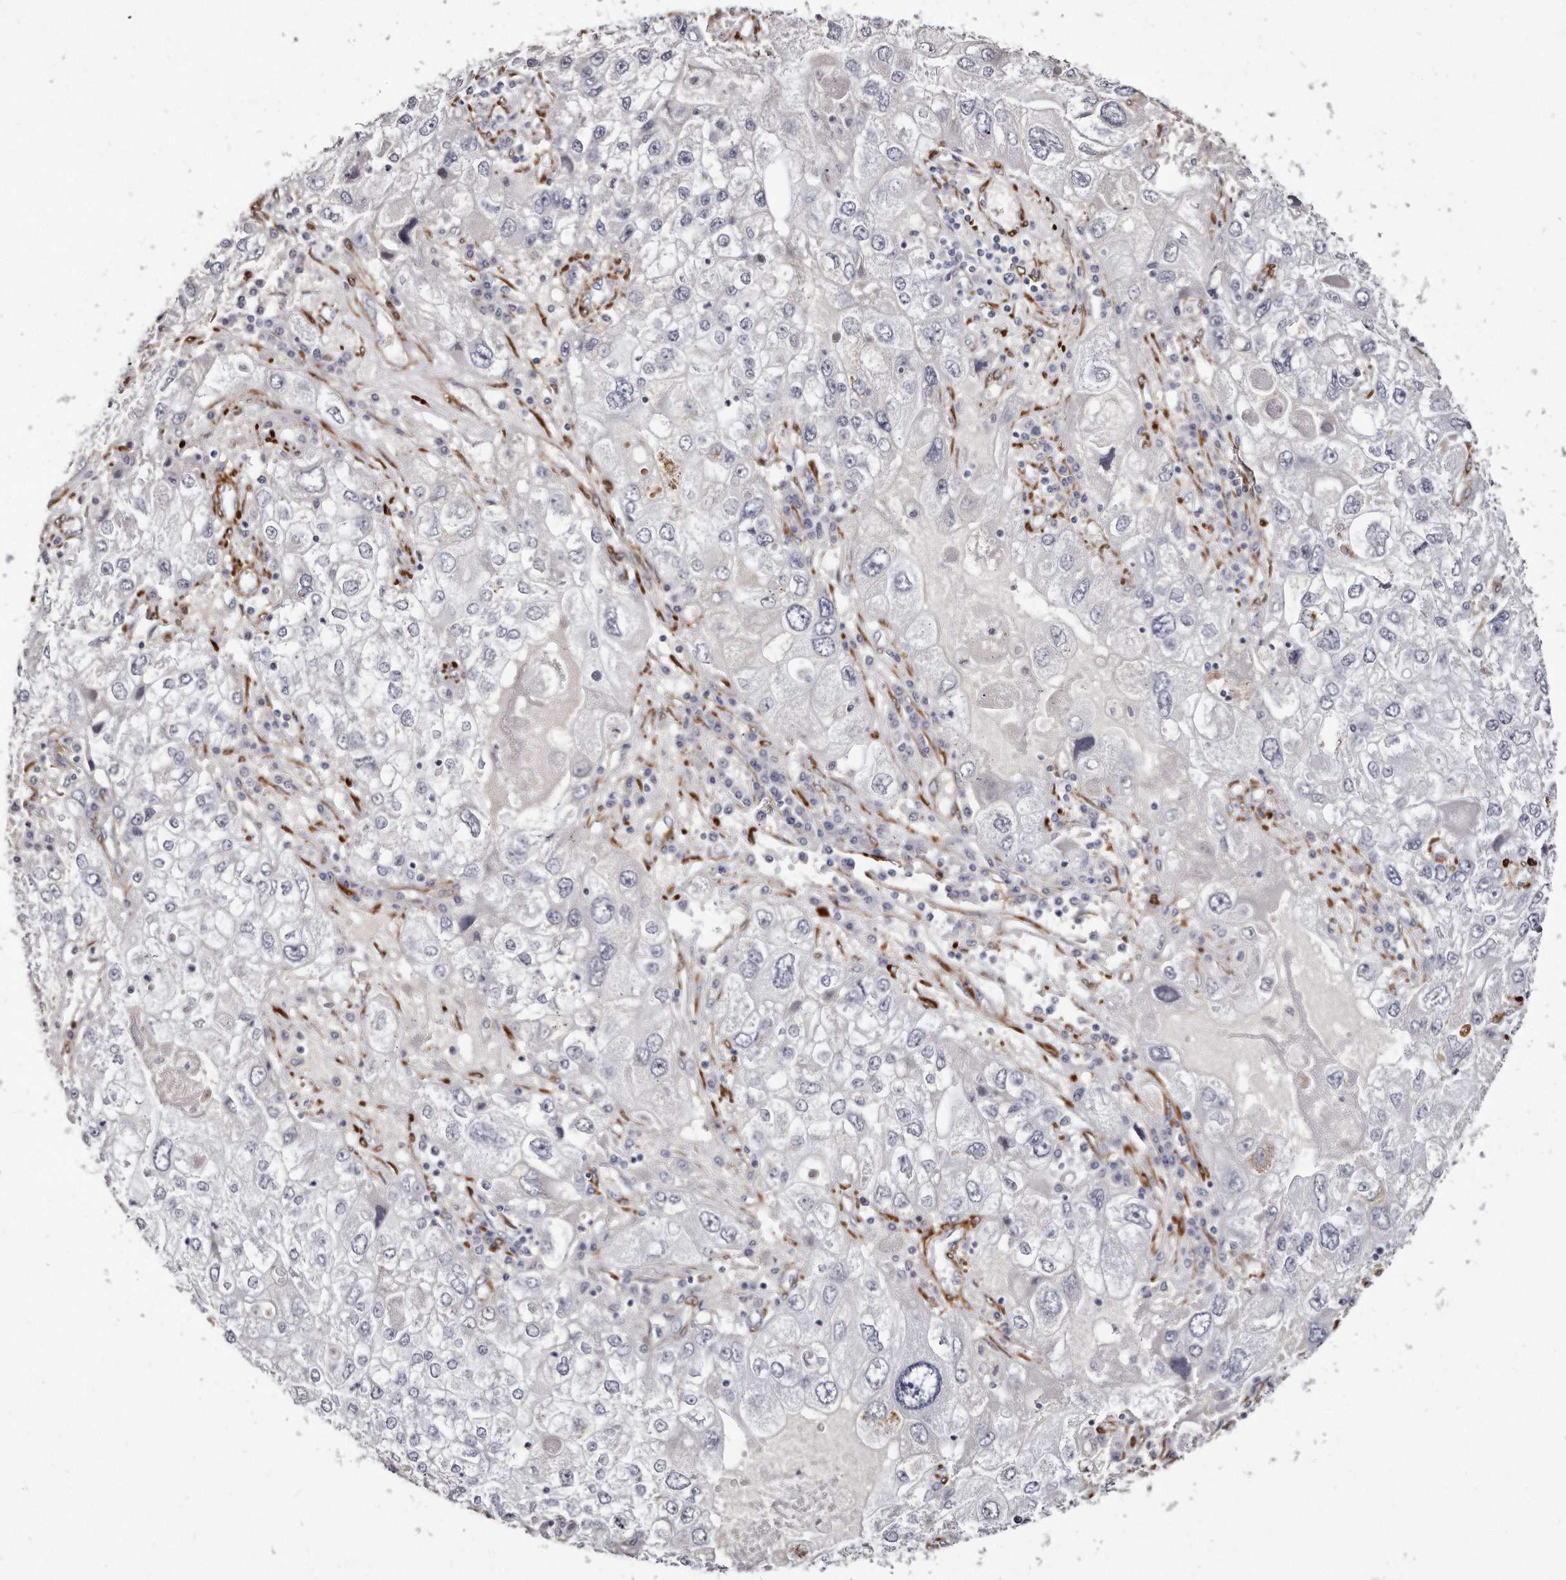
{"staining": {"intensity": "negative", "quantity": "none", "location": "none"}, "tissue": "endometrial cancer", "cell_type": "Tumor cells", "image_type": "cancer", "snomed": [{"axis": "morphology", "description": "Adenocarcinoma, NOS"}, {"axis": "topography", "description": "Endometrium"}], "caption": "An immunohistochemistry (IHC) micrograph of endometrial cancer is shown. There is no staining in tumor cells of endometrial cancer.", "gene": "LMOD1", "patient": {"sex": "female", "age": 49}}